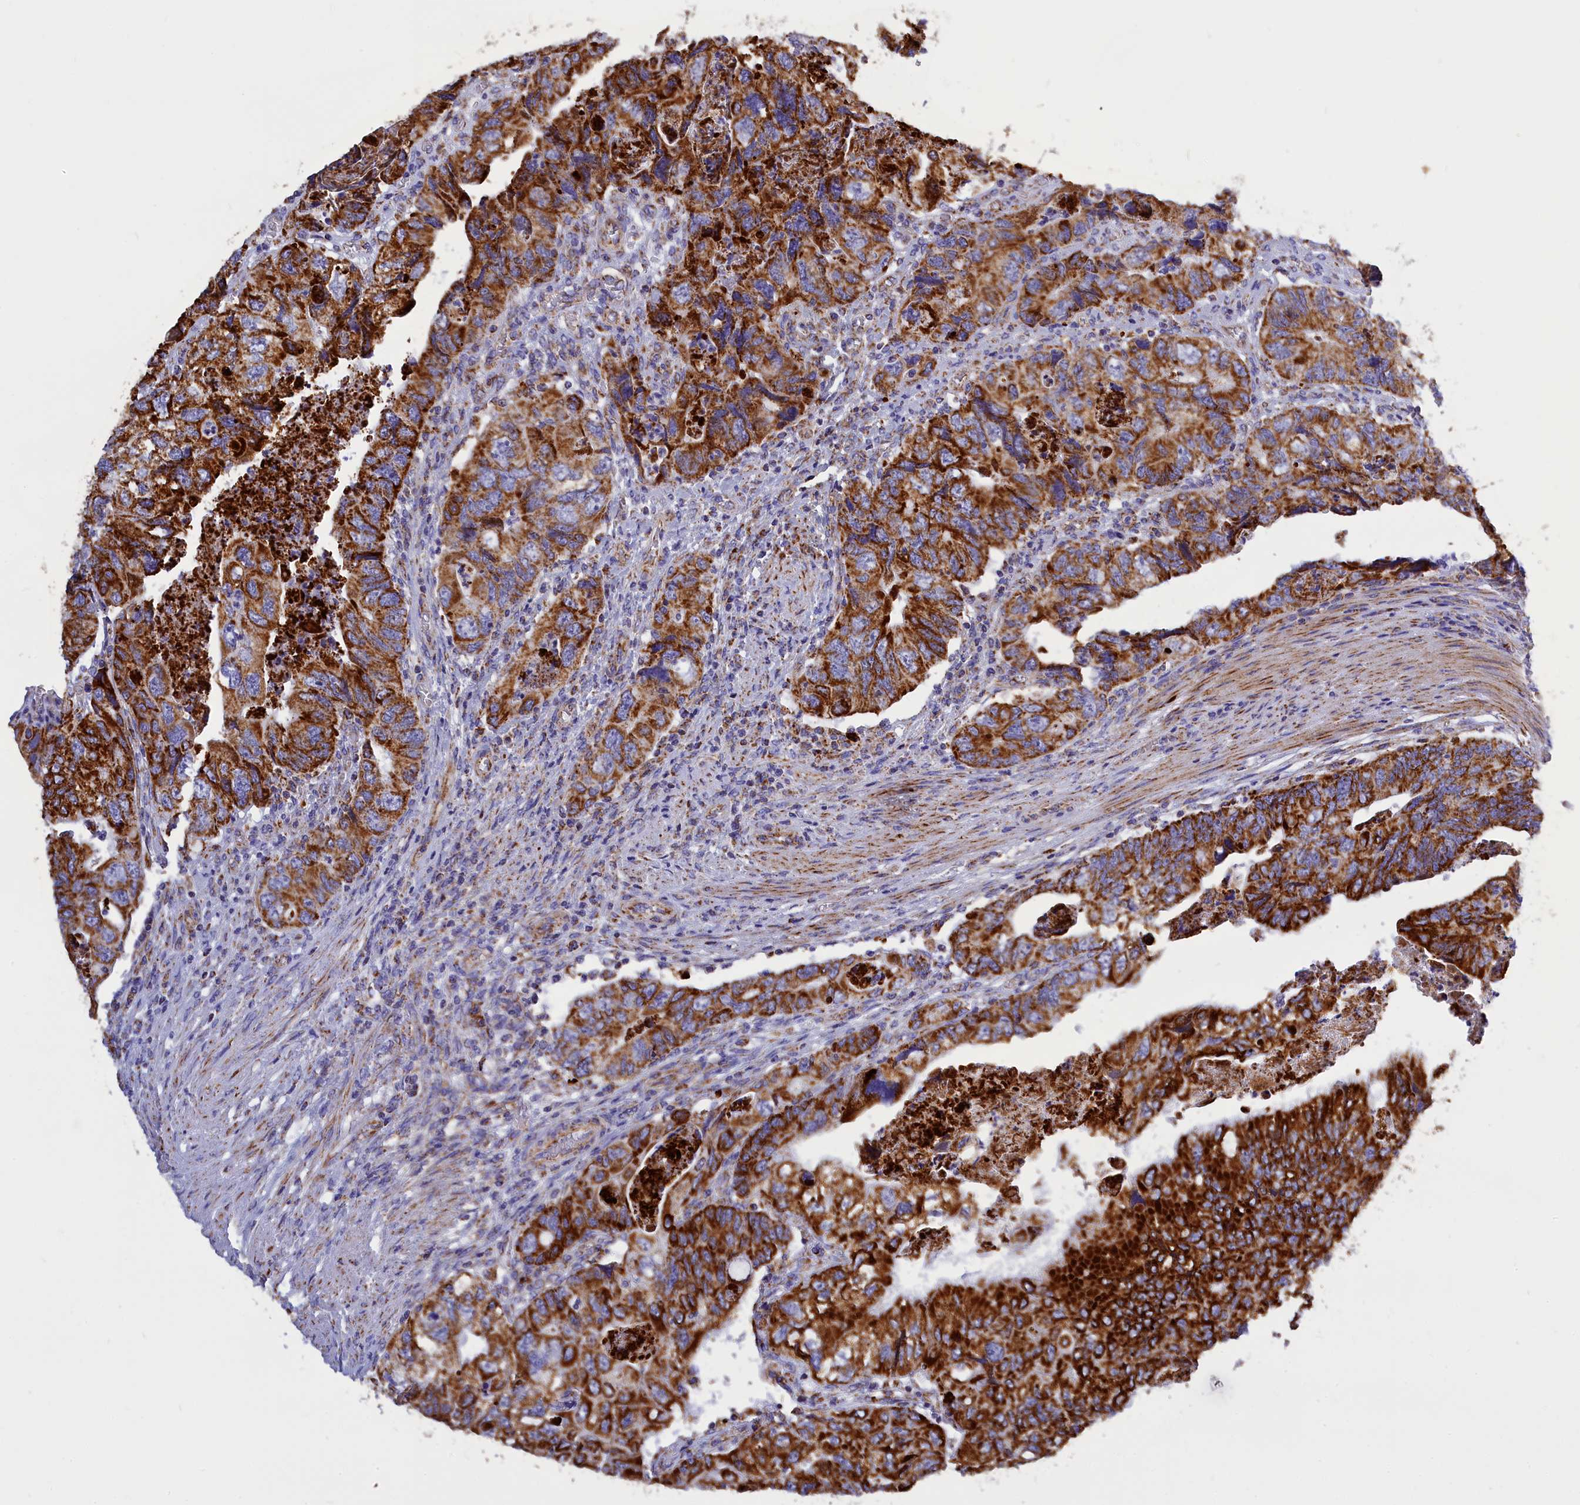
{"staining": {"intensity": "strong", "quantity": ">75%", "location": "cytoplasmic/membranous"}, "tissue": "colorectal cancer", "cell_type": "Tumor cells", "image_type": "cancer", "snomed": [{"axis": "morphology", "description": "Adenocarcinoma, NOS"}, {"axis": "topography", "description": "Rectum"}], "caption": "High-magnification brightfield microscopy of colorectal adenocarcinoma stained with DAB (3,3'-diaminobenzidine) (brown) and counterstained with hematoxylin (blue). tumor cells exhibit strong cytoplasmic/membranous positivity is appreciated in about>75% of cells.", "gene": "VDAC2", "patient": {"sex": "male", "age": 63}}